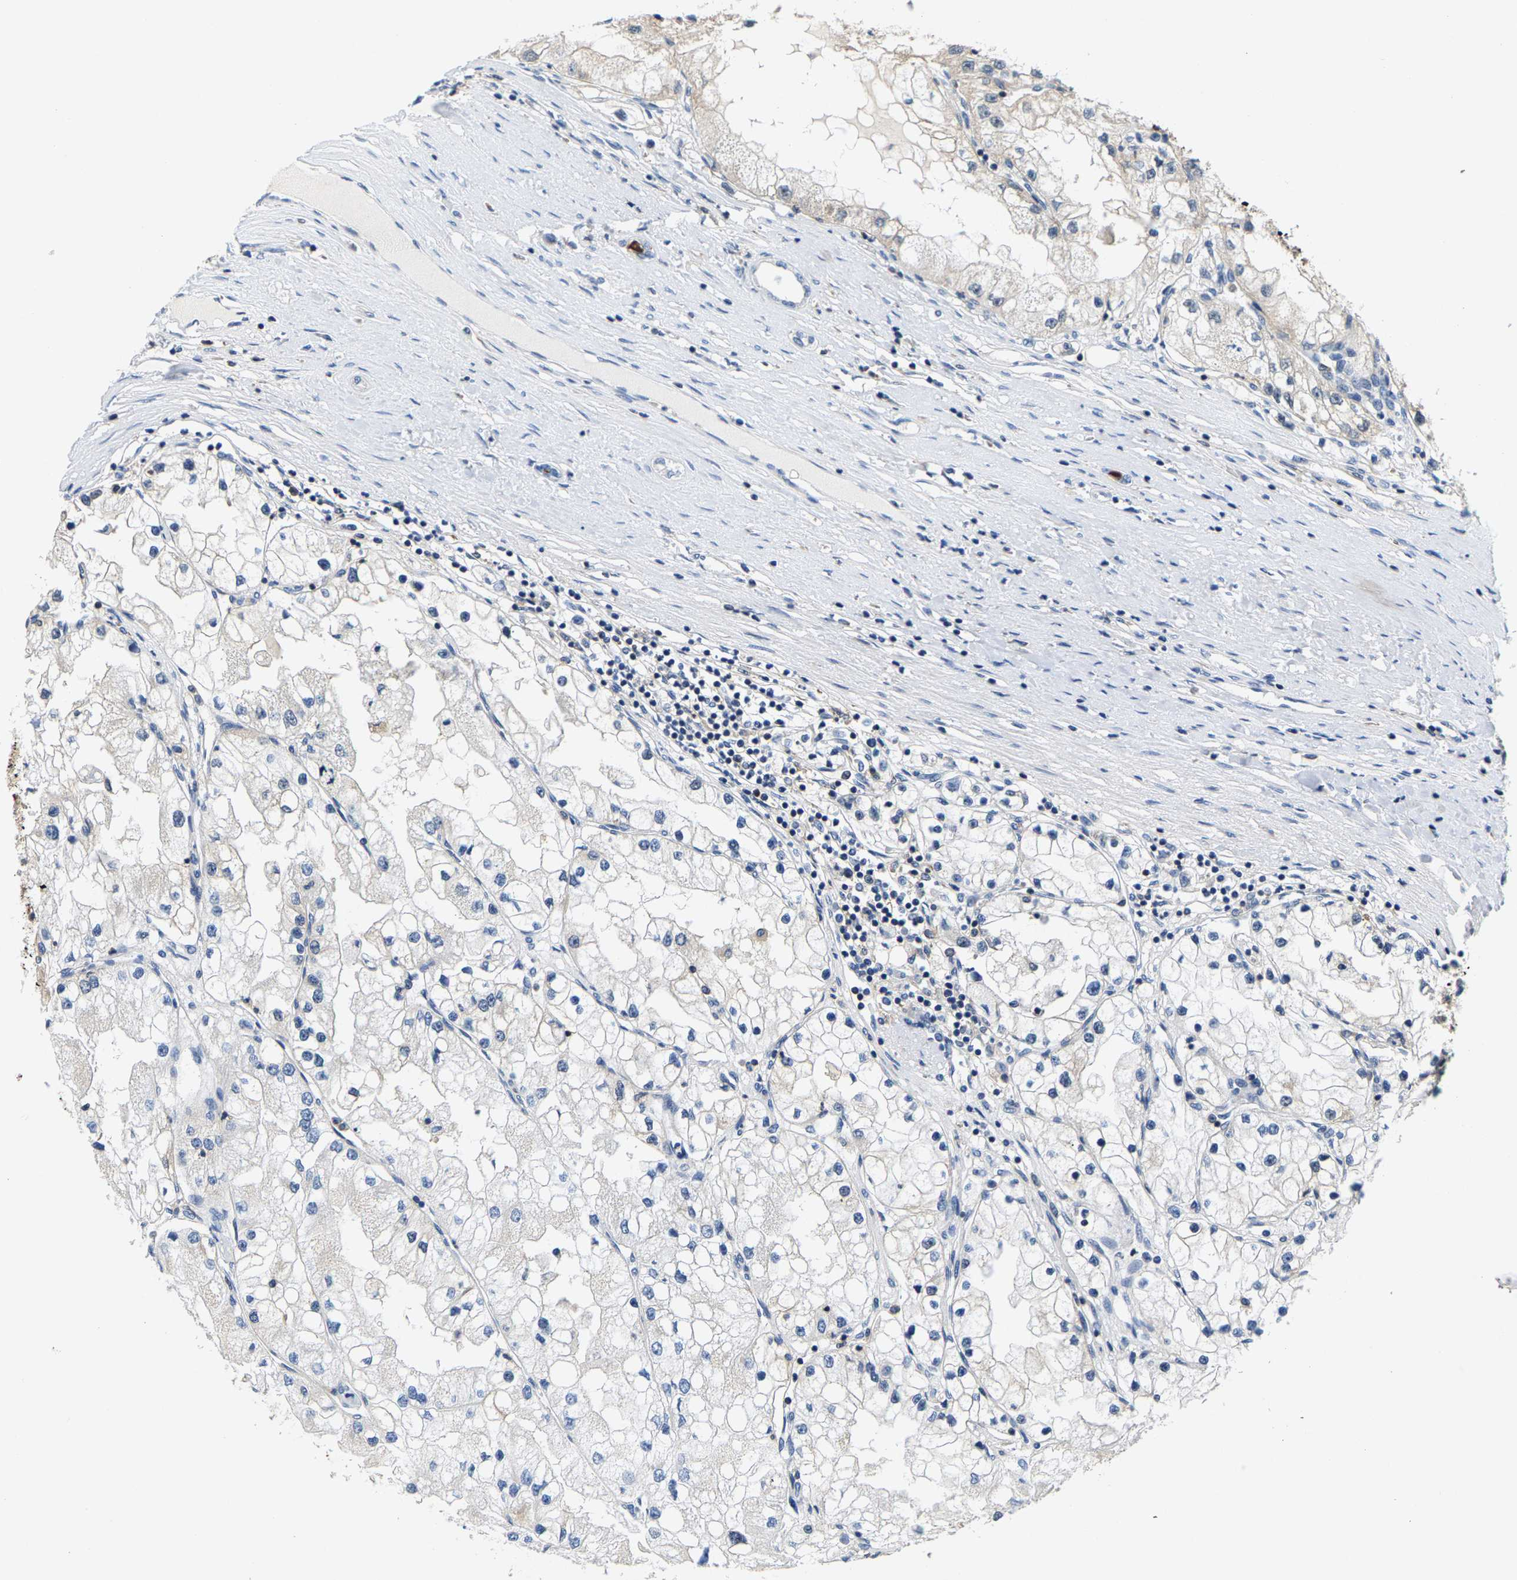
{"staining": {"intensity": "negative", "quantity": "none", "location": "none"}, "tissue": "renal cancer", "cell_type": "Tumor cells", "image_type": "cancer", "snomed": [{"axis": "morphology", "description": "Adenocarcinoma, NOS"}, {"axis": "topography", "description": "Kidney"}], "caption": "The micrograph displays no significant expression in tumor cells of renal cancer (adenocarcinoma). (Immunohistochemistry, brightfield microscopy, high magnification).", "gene": "SHMT2", "patient": {"sex": "male", "age": 68}}